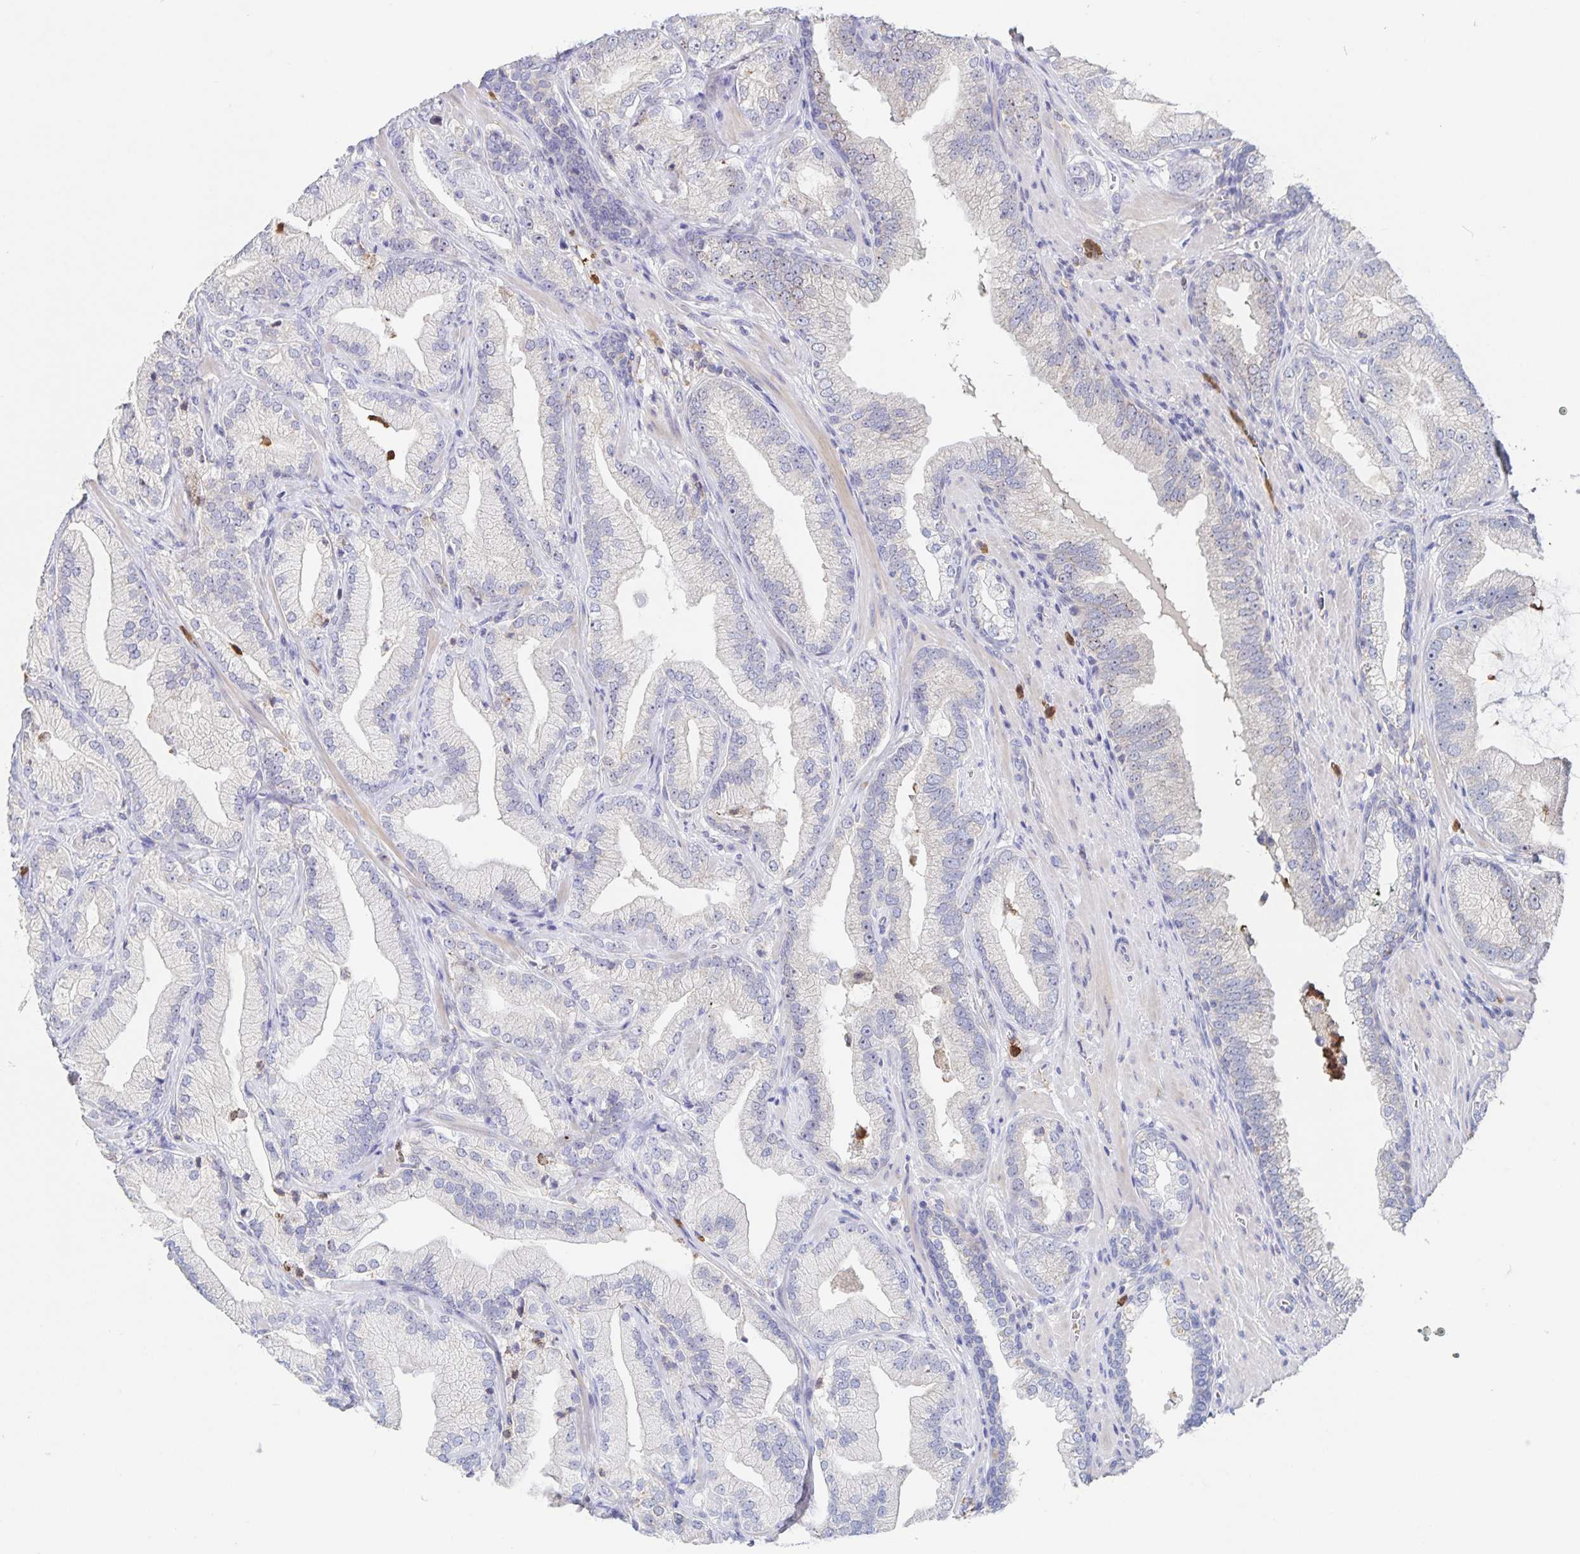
{"staining": {"intensity": "negative", "quantity": "none", "location": "none"}, "tissue": "prostate cancer", "cell_type": "Tumor cells", "image_type": "cancer", "snomed": [{"axis": "morphology", "description": "Adenocarcinoma, Low grade"}, {"axis": "topography", "description": "Prostate"}], "caption": "IHC micrograph of neoplastic tissue: human prostate cancer (low-grade adenocarcinoma) stained with DAB exhibits no significant protein positivity in tumor cells.", "gene": "CDC42BPG", "patient": {"sex": "male", "age": 62}}